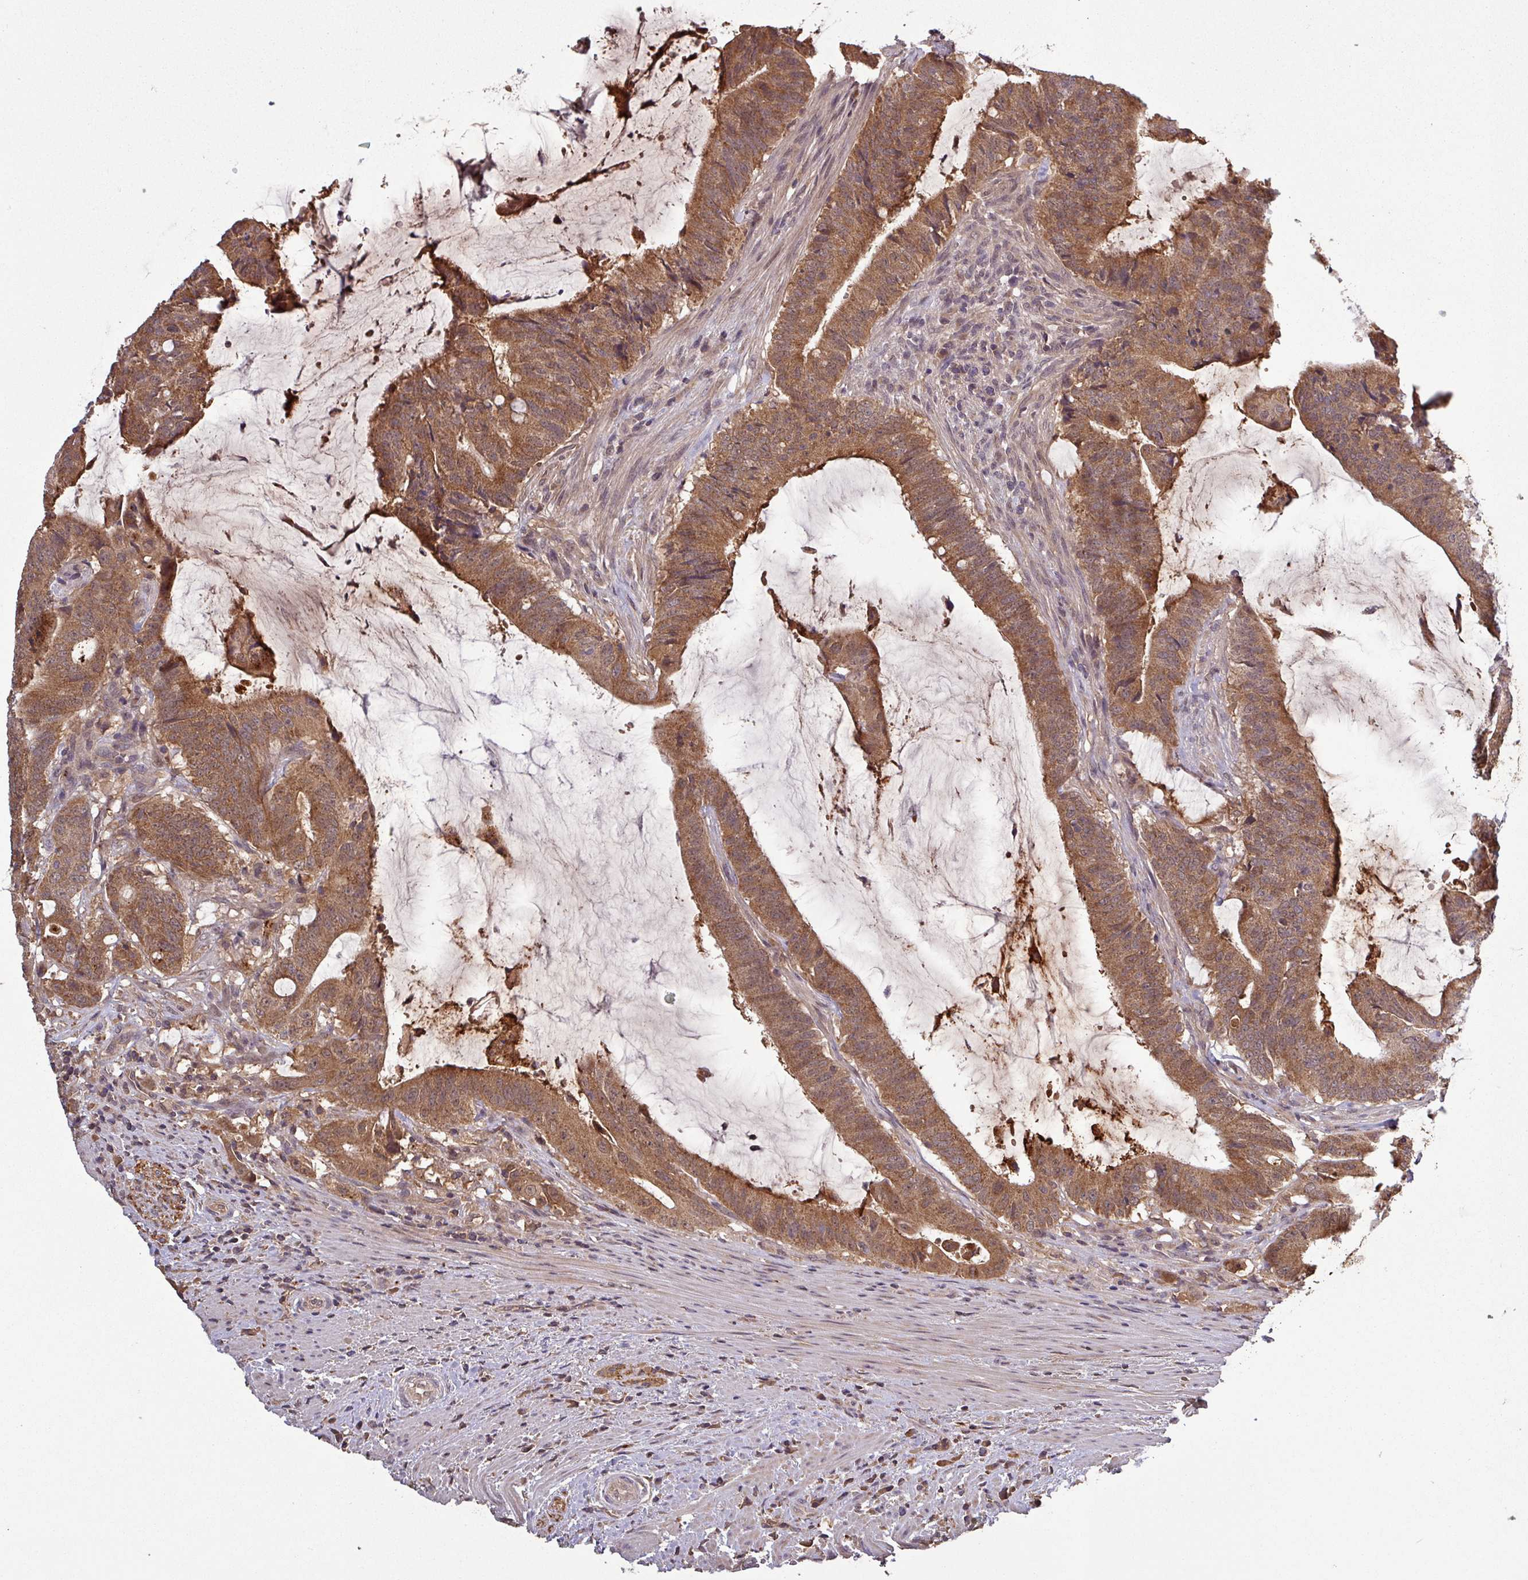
{"staining": {"intensity": "strong", "quantity": ">75%", "location": "cytoplasmic/membranous"}, "tissue": "colorectal cancer", "cell_type": "Tumor cells", "image_type": "cancer", "snomed": [{"axis": "morphology", "description": "Adenocarcinoma, NOS"}, {"axis": "topography", "description": "Colon"}], "caption": "DAB immunohistochemical staining of adenocarcinoma (colorectal) displays strong cytoplasmic/membranous protein expression in about >75% of tumor cells.", "gene": "PUS1", "patient": {"sex": "female", "age": 43}}